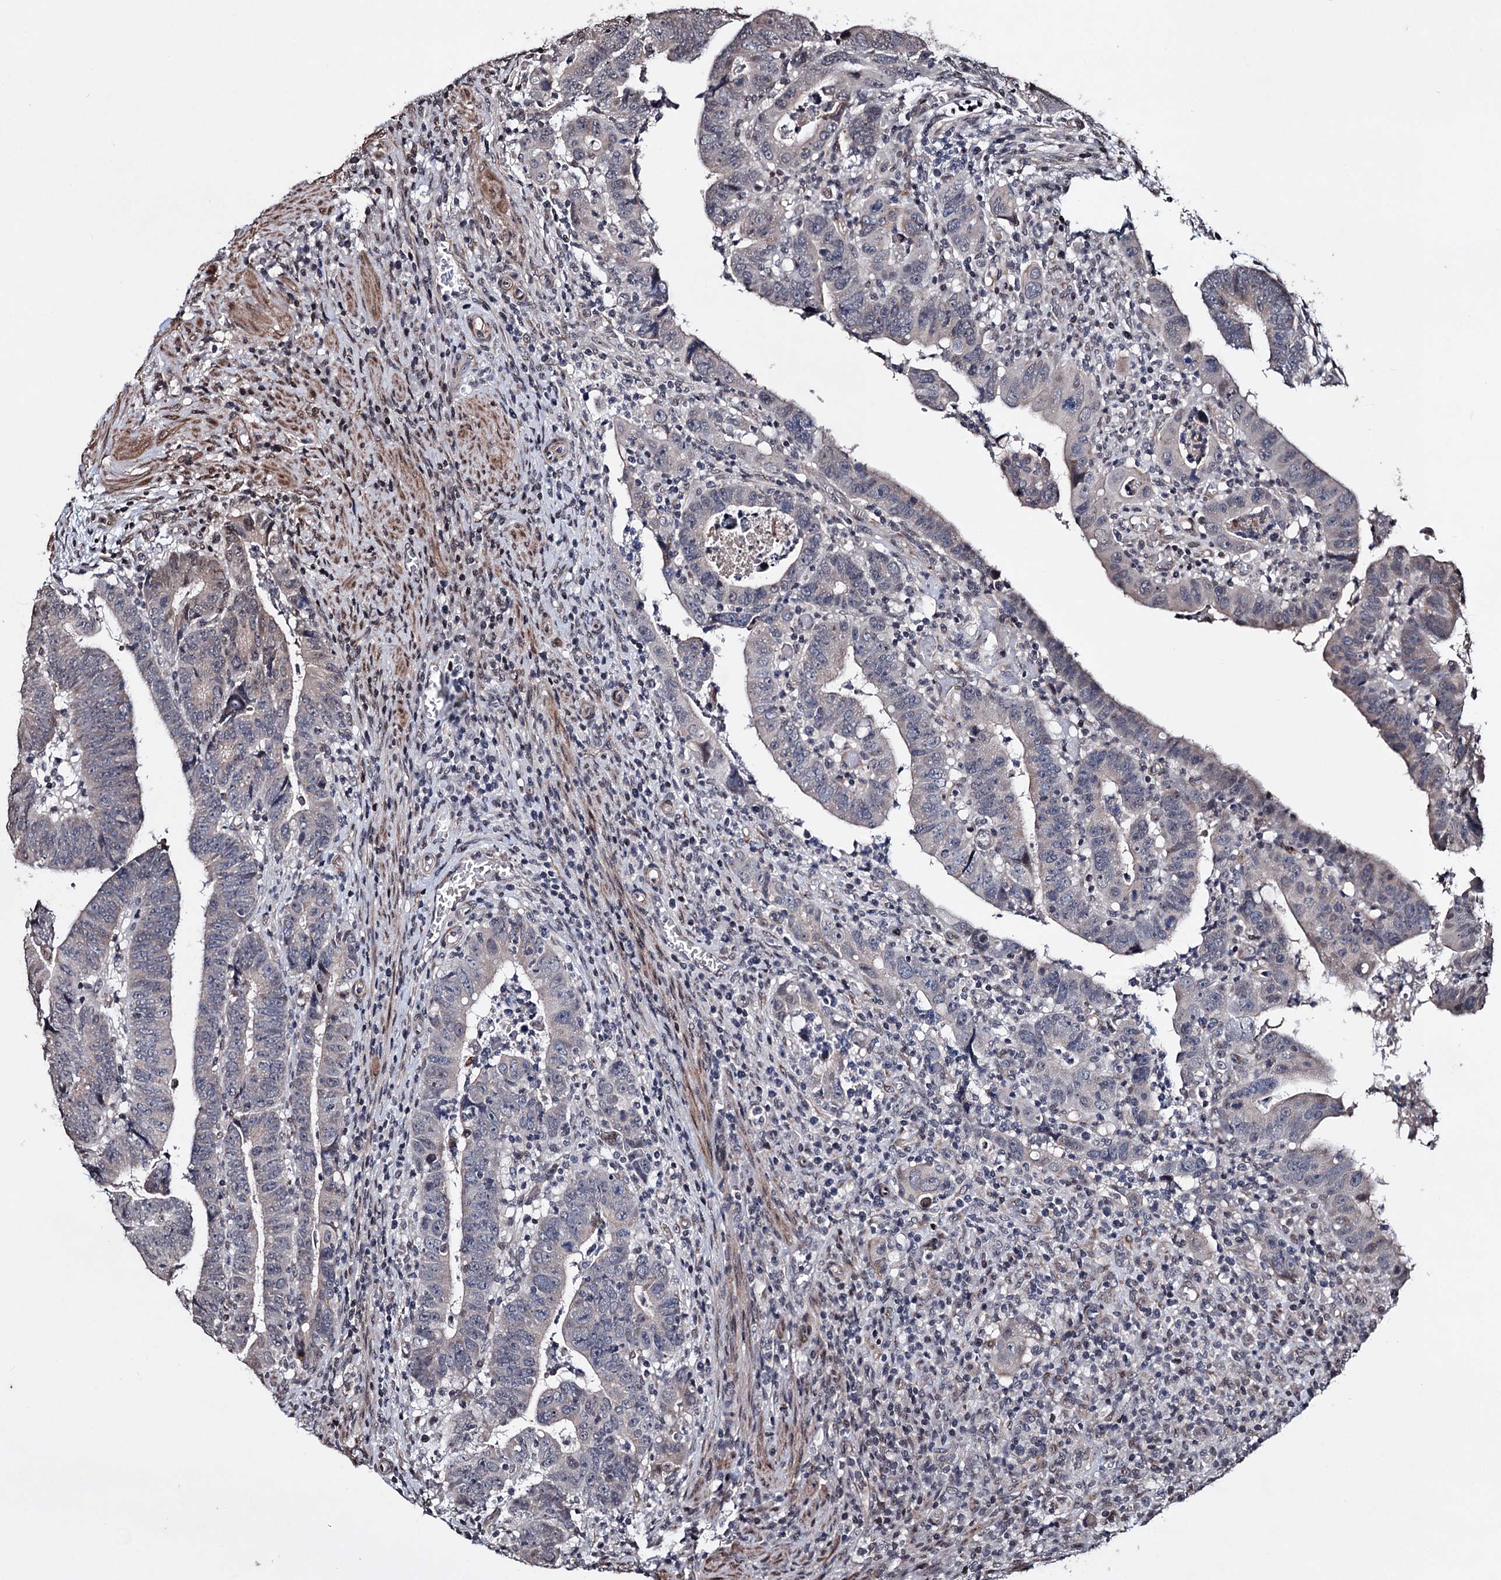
{"staining": {"intensity": "negative", "quantity": "none", "location": "none"}, "tissue": "colorectal cancer", "cell_type": "Tumor cells", "image_type": "cancer", "snomed": [{"axis": "morphology", "description": "Normal tissue, NOS"}, {"axis": "morphology", "description": "Adenocarcinoma, NOS"}, {"axis": "topography", "description": "Rectum"}], "caption": "IHC micrograph of neoplastic tissue: human colorectal cancer stained with DAB exhibits no significant protein staining in tumor cells.", "gene": "EYA4", "patient": {"sex": "female", "age": 65}}